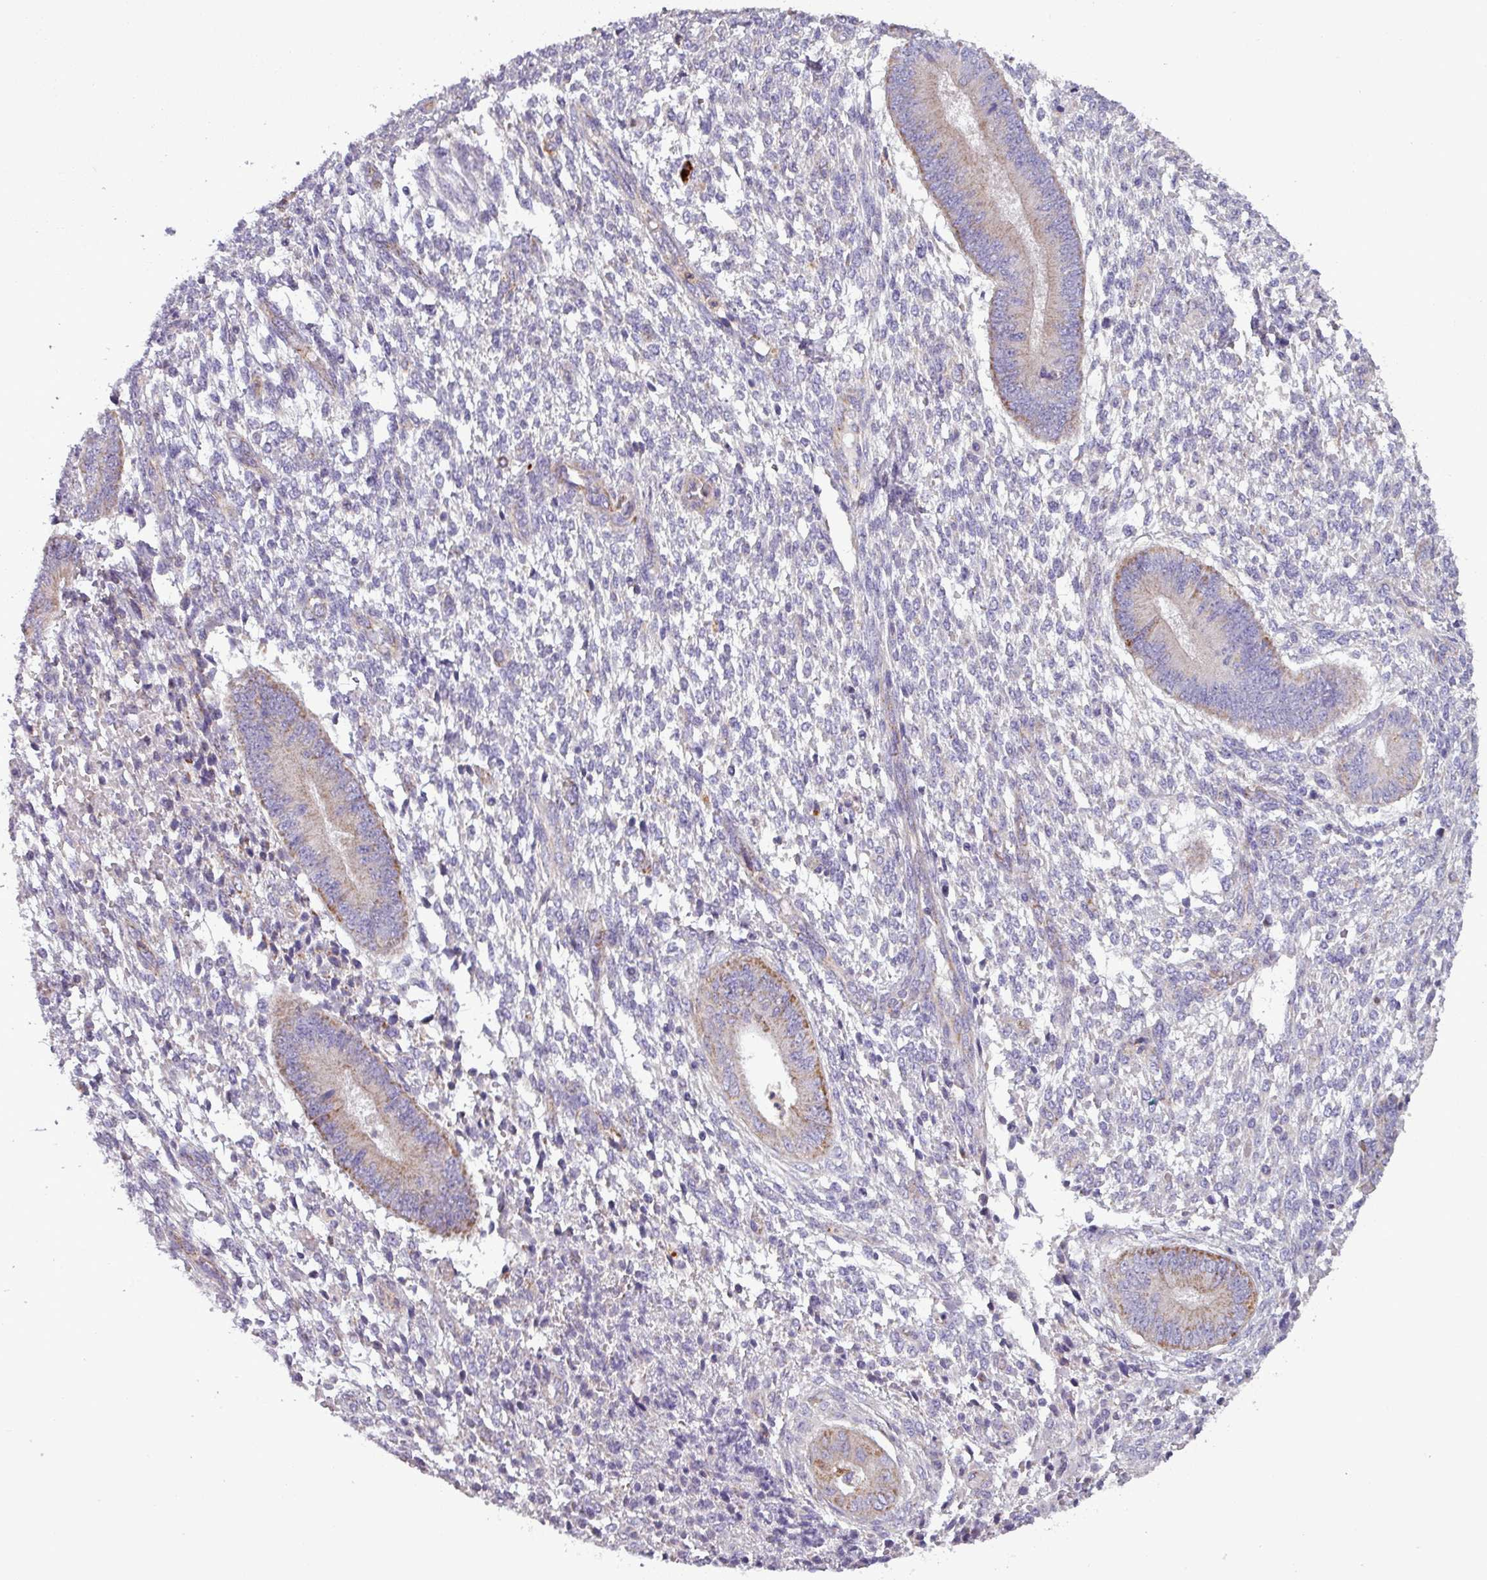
{"staining": {"intensity": "weak", "quantity": "<25%", "location": "cytoplasmic/membranous"}, "tissue": "endometrium", "cell_type": "Cells in endometrial stroma", "image_type": "normal", "snomed": [{"axis": "morphology", "description": "Normal tissue, NOS"}, {"axis": "topography", "description": "Endometrium"}], "caption": "IHC image of benign endometrium: human endometrium stained with DAB (3,3'-diaminobenzidine) shows no significant protein staining in cells in endometrial stroma. Brightfield microscopy of immunohistochemistry stained with DAB (brown) and hematoxylin (blue), captured at high magnification.", "gene": "PNMA6A", "patient": {"sex": "female", "age": 49}}